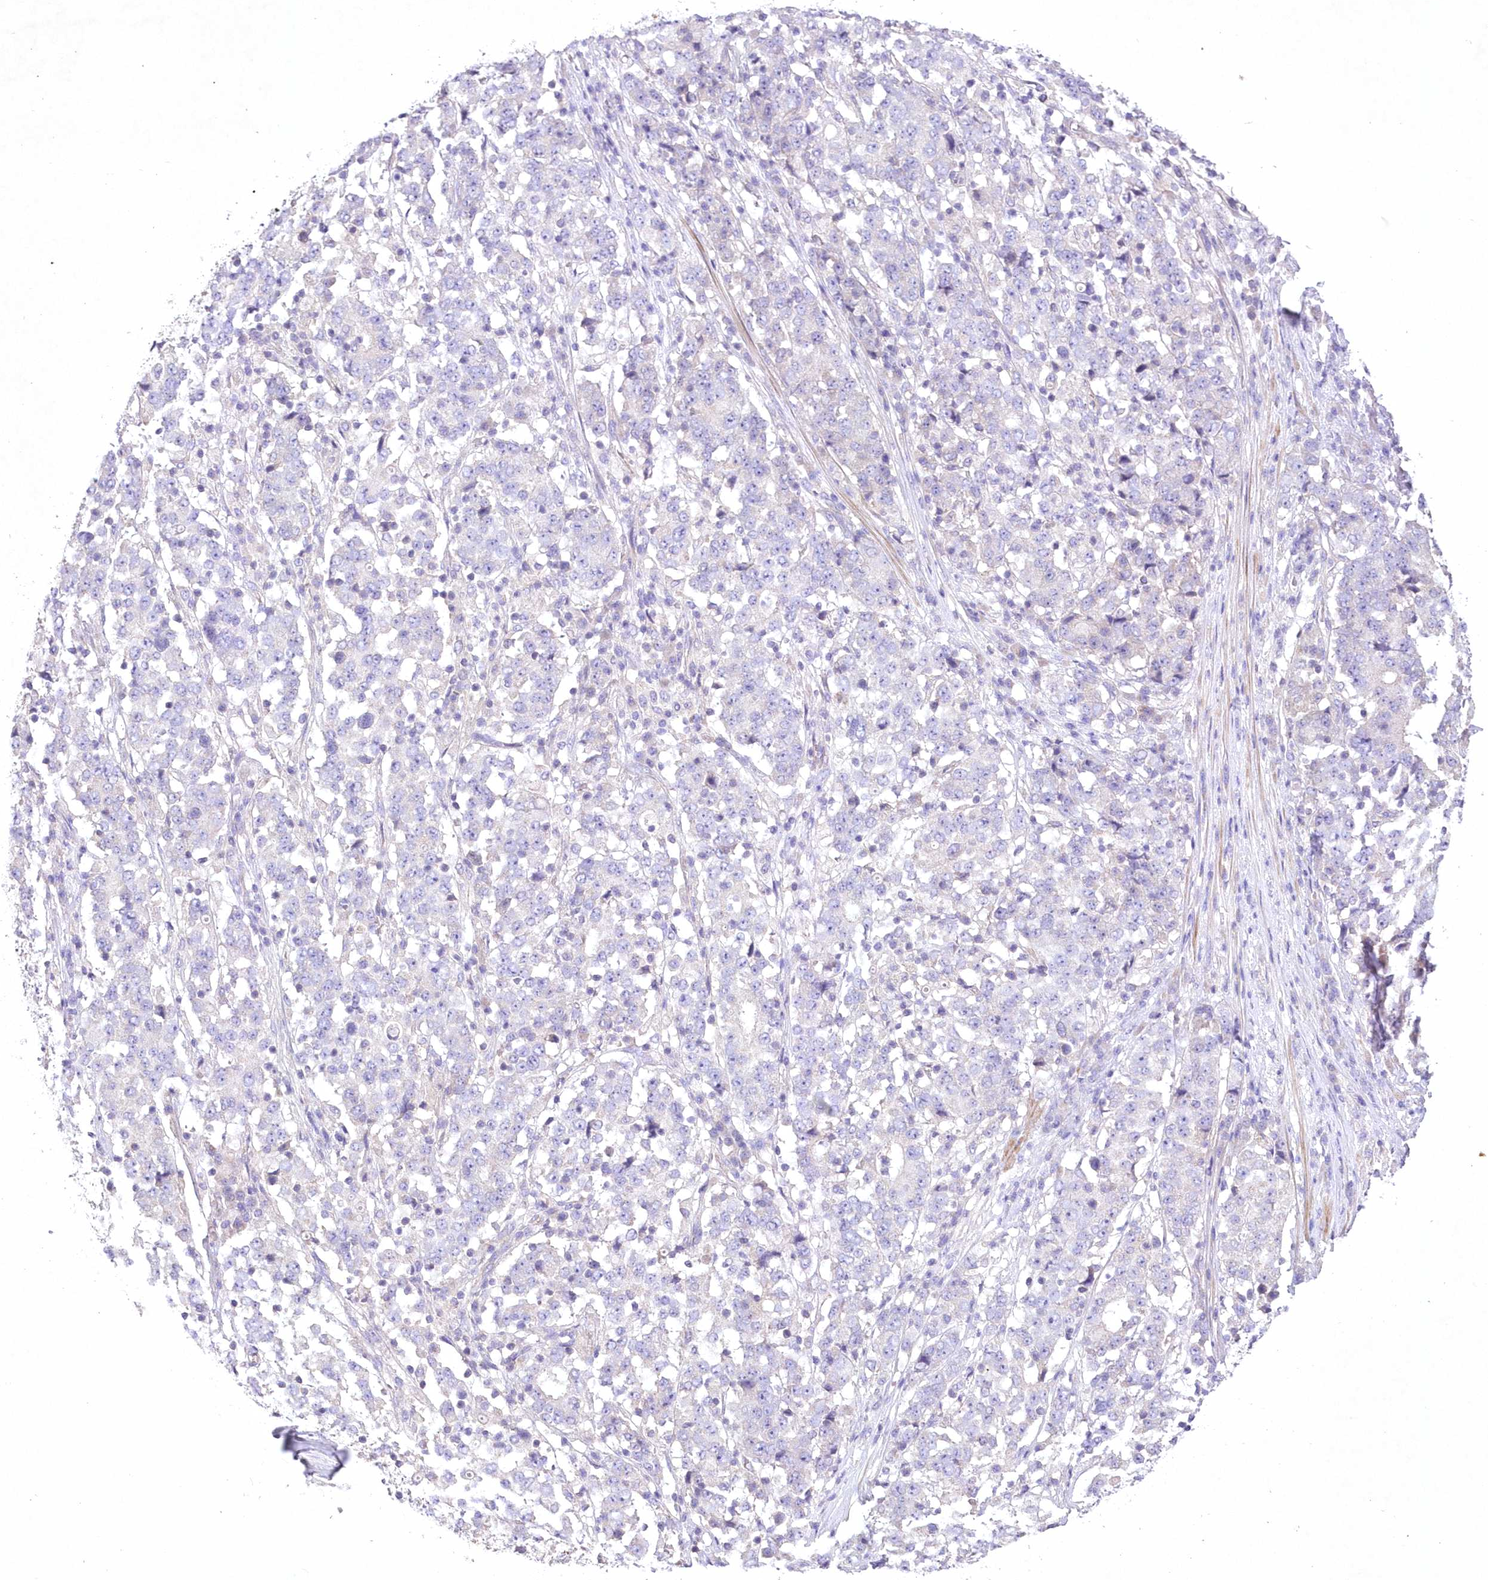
{"staining": {"intensity": "negative", "quantity": "none", "location": "none"}, "tissue": "stomach cancer", "cell_type": "Tumor cells", "image_type": "cancer", "snomed": [{"axis": "morphology", "description": "Adenocarcinoma, NOS"}, {"axis": "topography", "description": "Stomach"}], "caption": "The micrograph exhibits no significant positivity in tumor cells of stomach cancer (adenocarcinoma).", "gene": "ITSN2", "patient": {"sex": "male", "age": 59}}